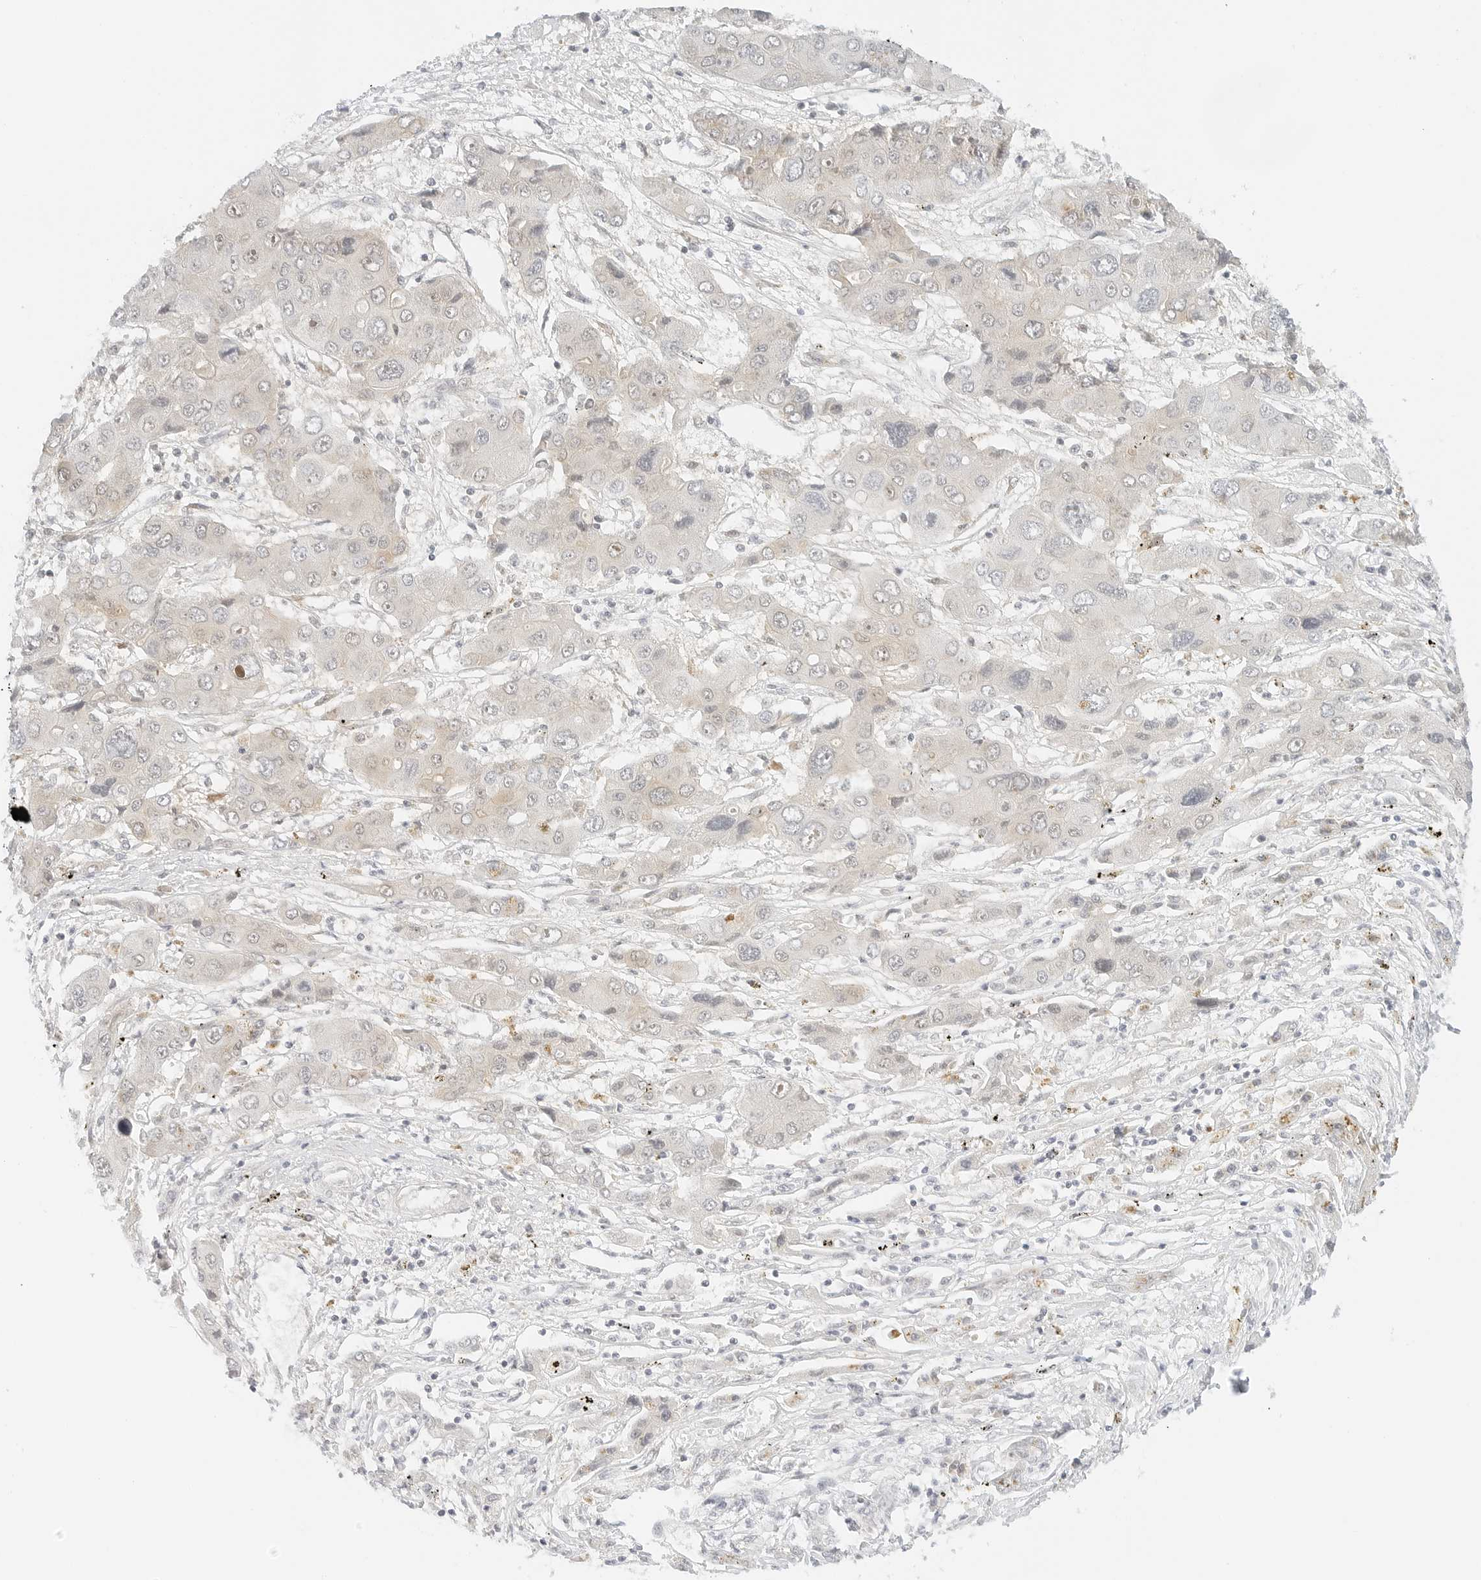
{"staining": {"intensity": "weak", "quantity": "<25%", "location": "nuclear"}, "tissue": "liver cancer", "cell_type": "Tumor cells", "image_type": "cancer", "snomed": [{"axis": "morphology", "description": "Cholangiocarcinoma"}, {"axis": "topography", "description": "Liver"}], "caption": "The micrograph demonstrates no staining of tumor cells in liver cancer. (DAB immunohistochemistry (IHC) visualized using brightfield microscopy, high magnification).", "gene": "NEO1", "patient": {"sex": "male", "age": 67}}